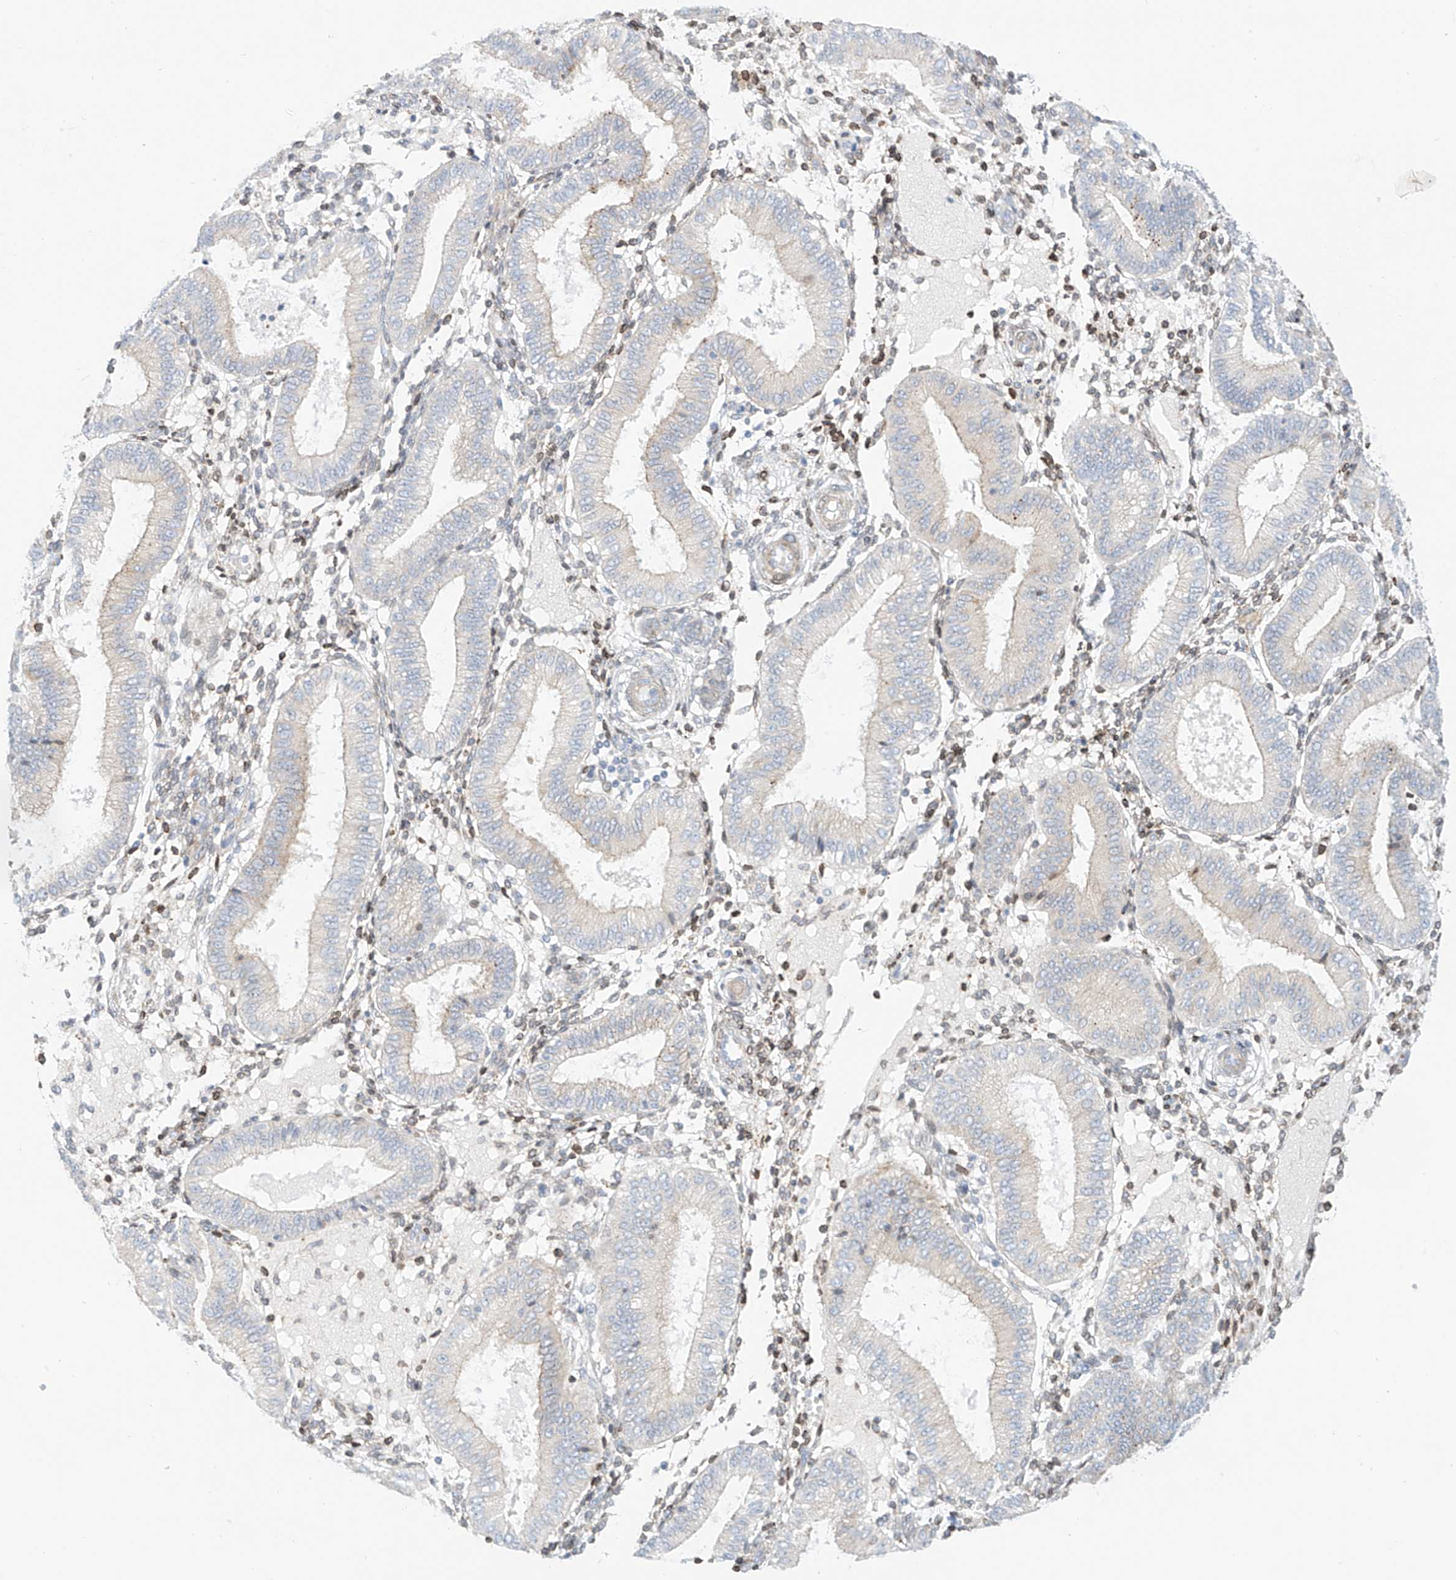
{"staining": {"intensity": "negative", "quantity": "none", "location": "none"}, "tissue": "endometrium", "cell_type": "Cells in endometrial stroma", "image_type": "normal", "snomed": [{"axis": "morphology", "description": "Normal tissue, NOS"}, {"axis": "topography", "description": "Endometrium"}], "caption": "Unremarkable endometrium was stained to show a protein in brown. There is no significant staining in cells in endometrial stroma. (DAB immunohistochemistry (IHC) visualized using brightfield microscopy, high magnification).", "gene": "PCYOX1", "patient": {"sex": "female", "age": 39}}